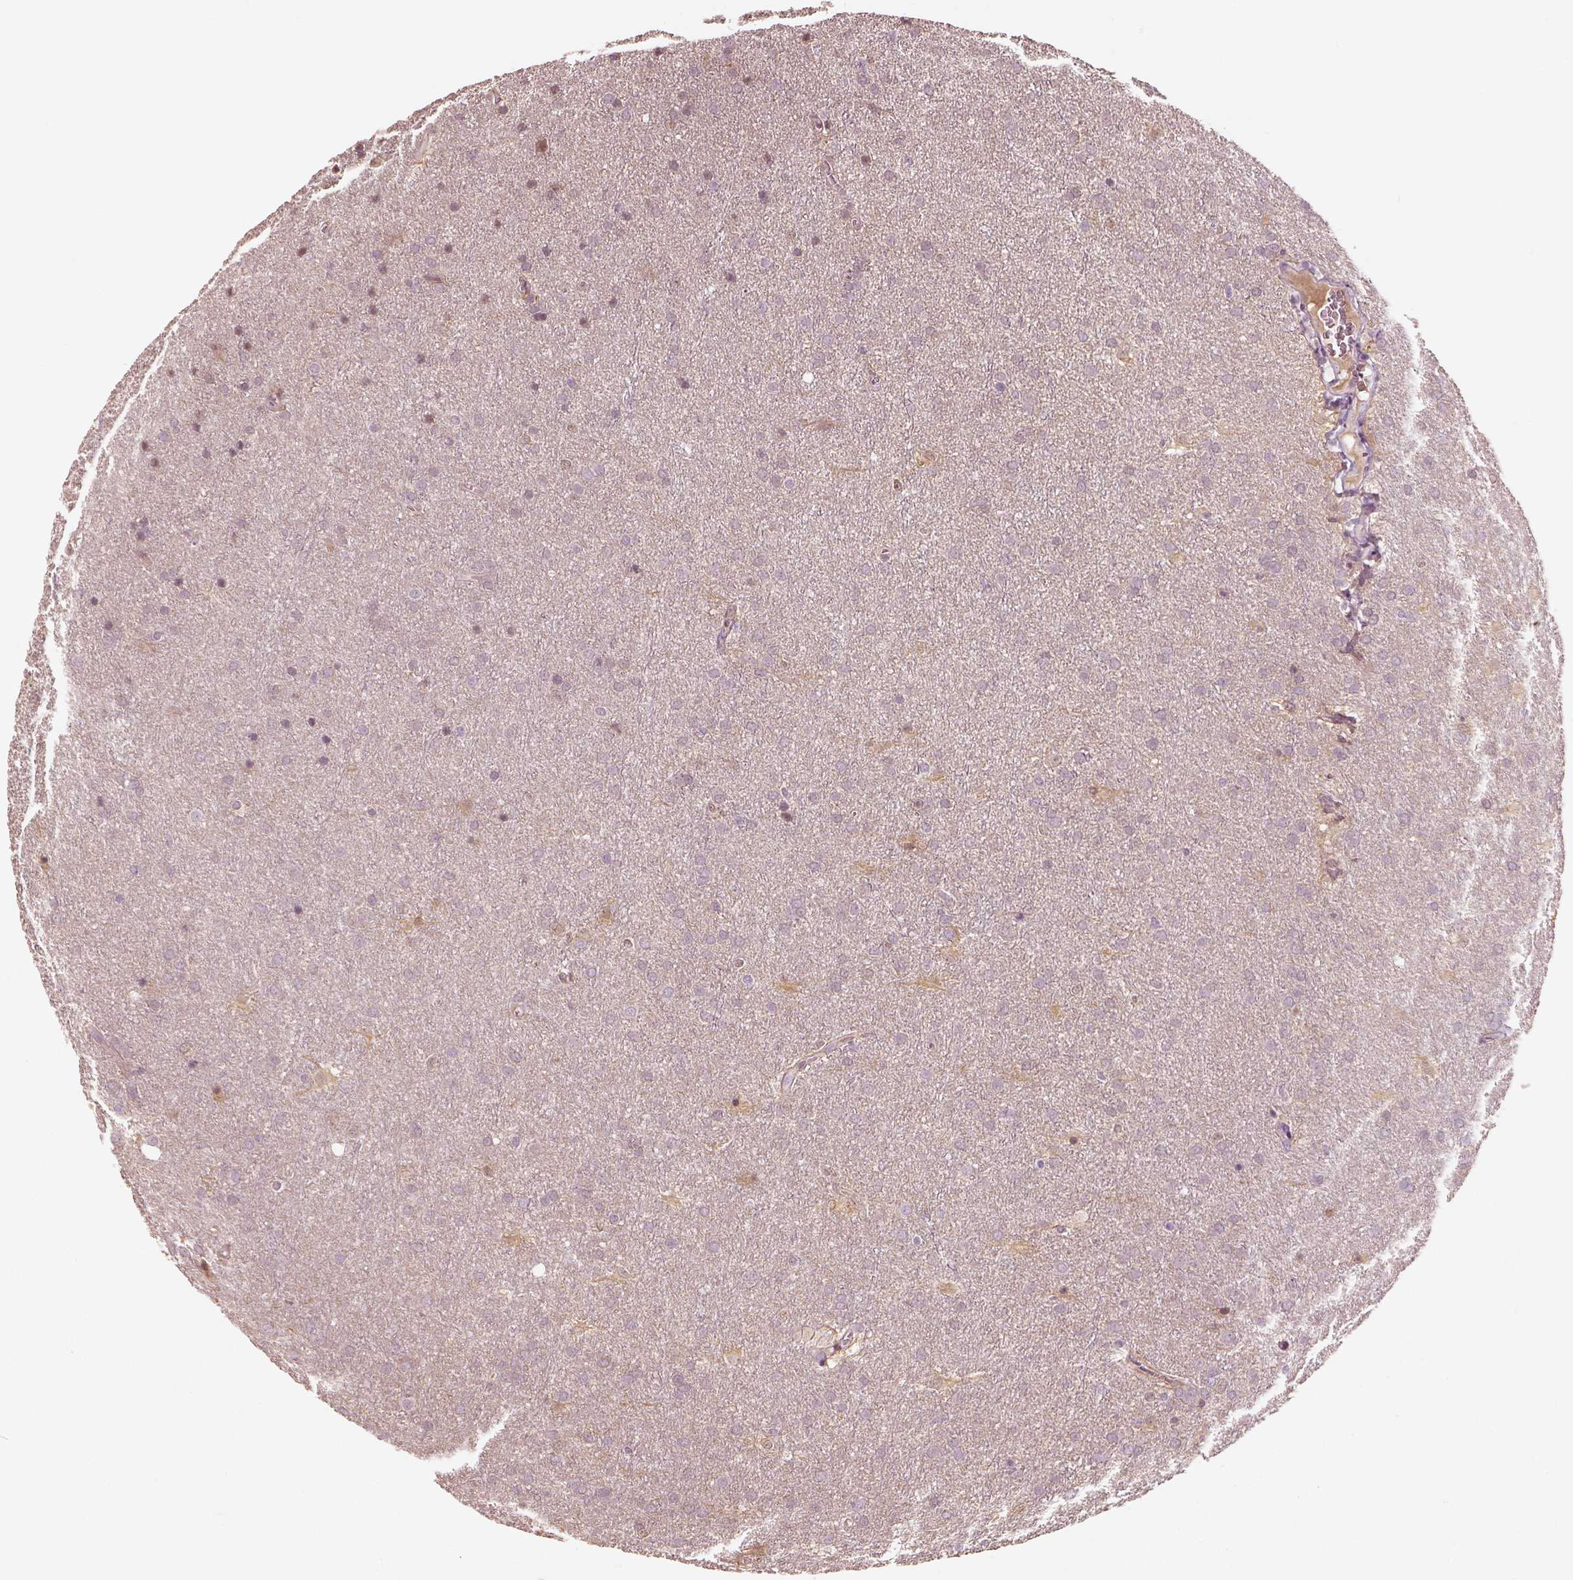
{"staining": {"intensity": "negative", "quantity": "none", "location": "none"}, "tissue": "glioma", "cell_type": "Tumor cells", "image_type": "cancer", "snomed": [{"axis": "morphology", "description": "Glioma, malignant, Low grade"}, {"axis": "topography", "description": "Brain"}], "caption": "Tumor cells show no significant protein positivity in low-grade glioma (malignant).", "gene": "EGR4", "patient": {"sex": "female", "age": 32}}